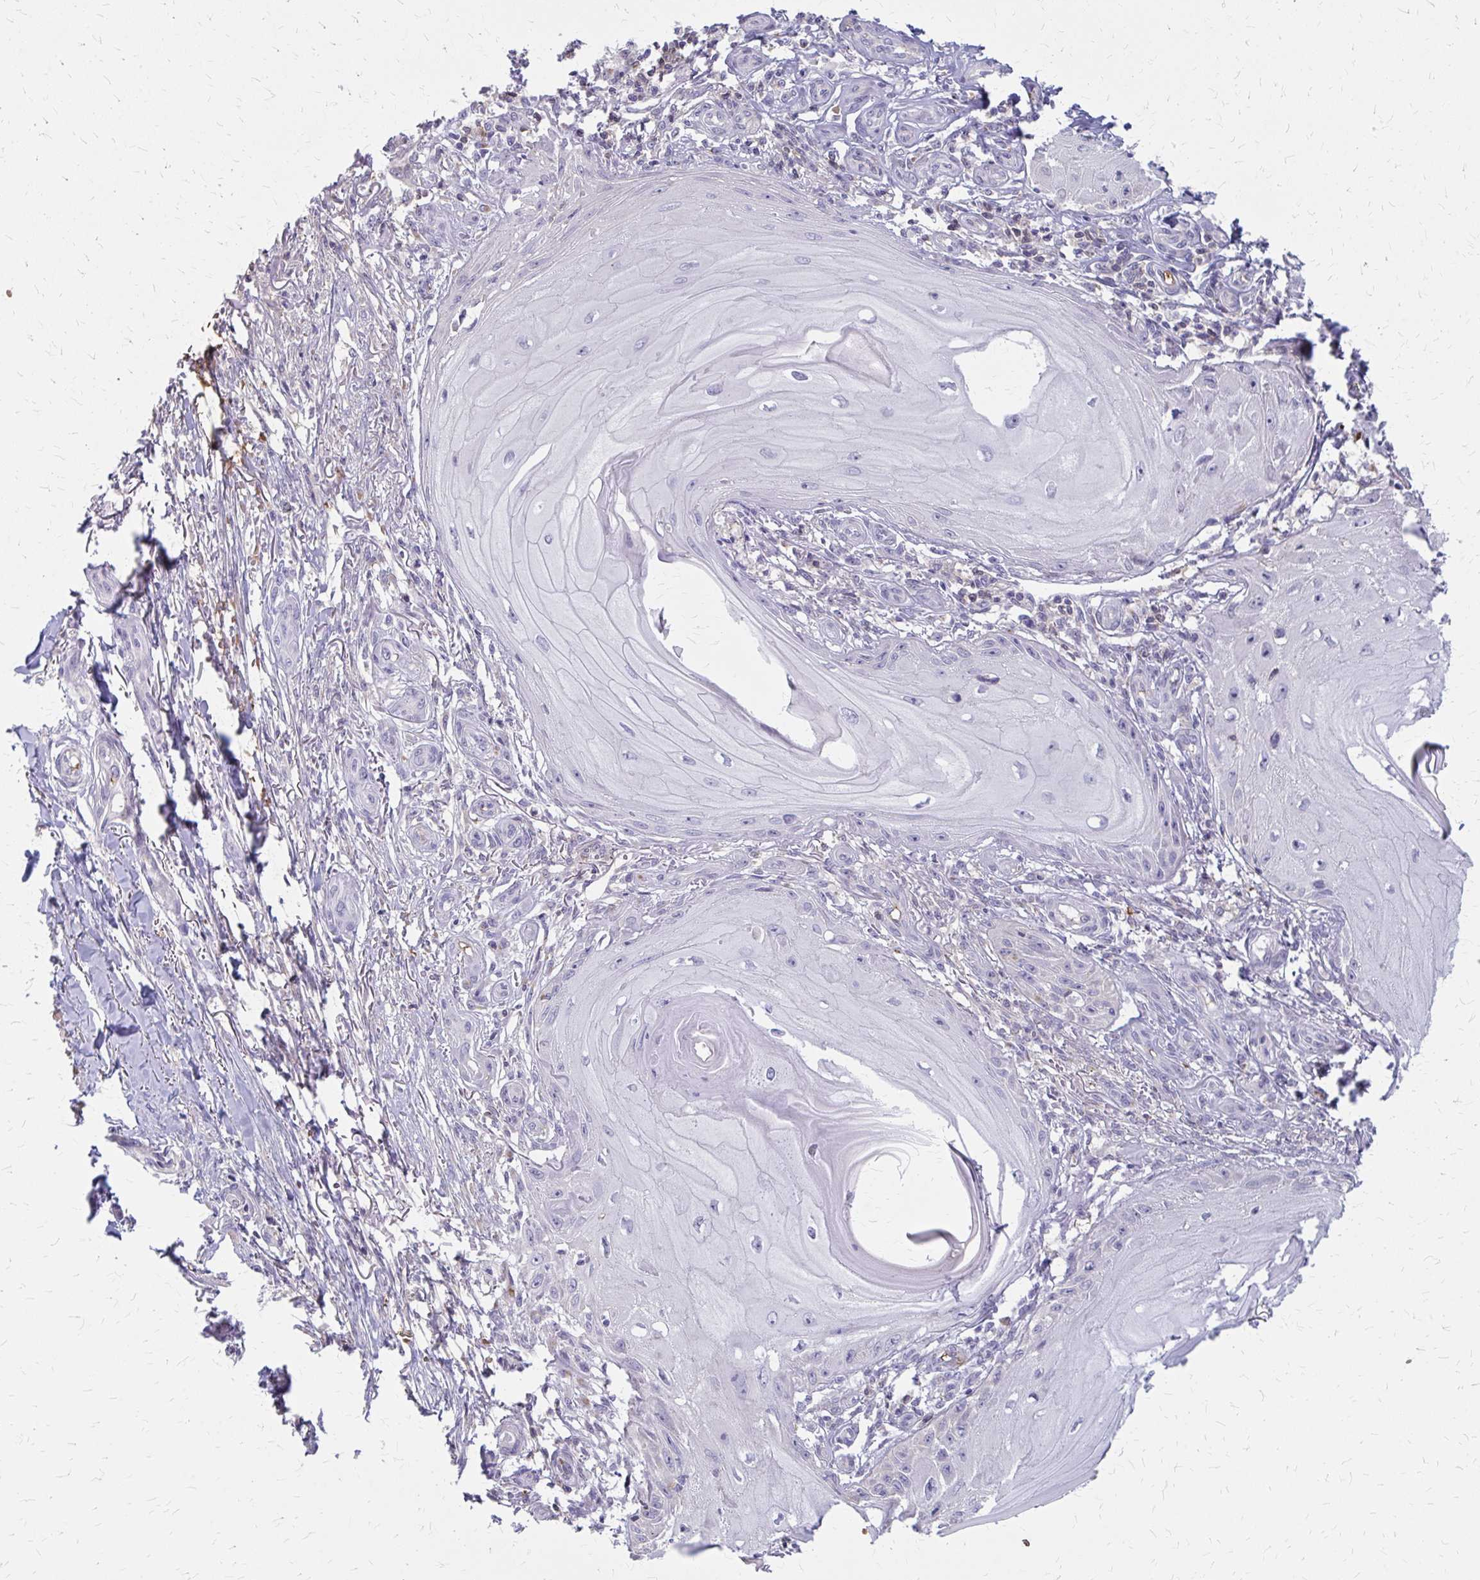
{"staining": {"intensity": "negative", "quantity": "none", "location": "none"}, "tissue": "skin cancer", "cell_type": "Tumor cells", "image_type": "cancer", "snomed": [{"axis": "morphology", "description": "Squamous cell carcinoma, NOS"}, {"axis": "topography", "description": "Skin"}], "caption": "Tumor cells are negative for protein expression in human skin cancer.", "gene": "IFI44L", "patient": {"sex": "female", "age": 77}}